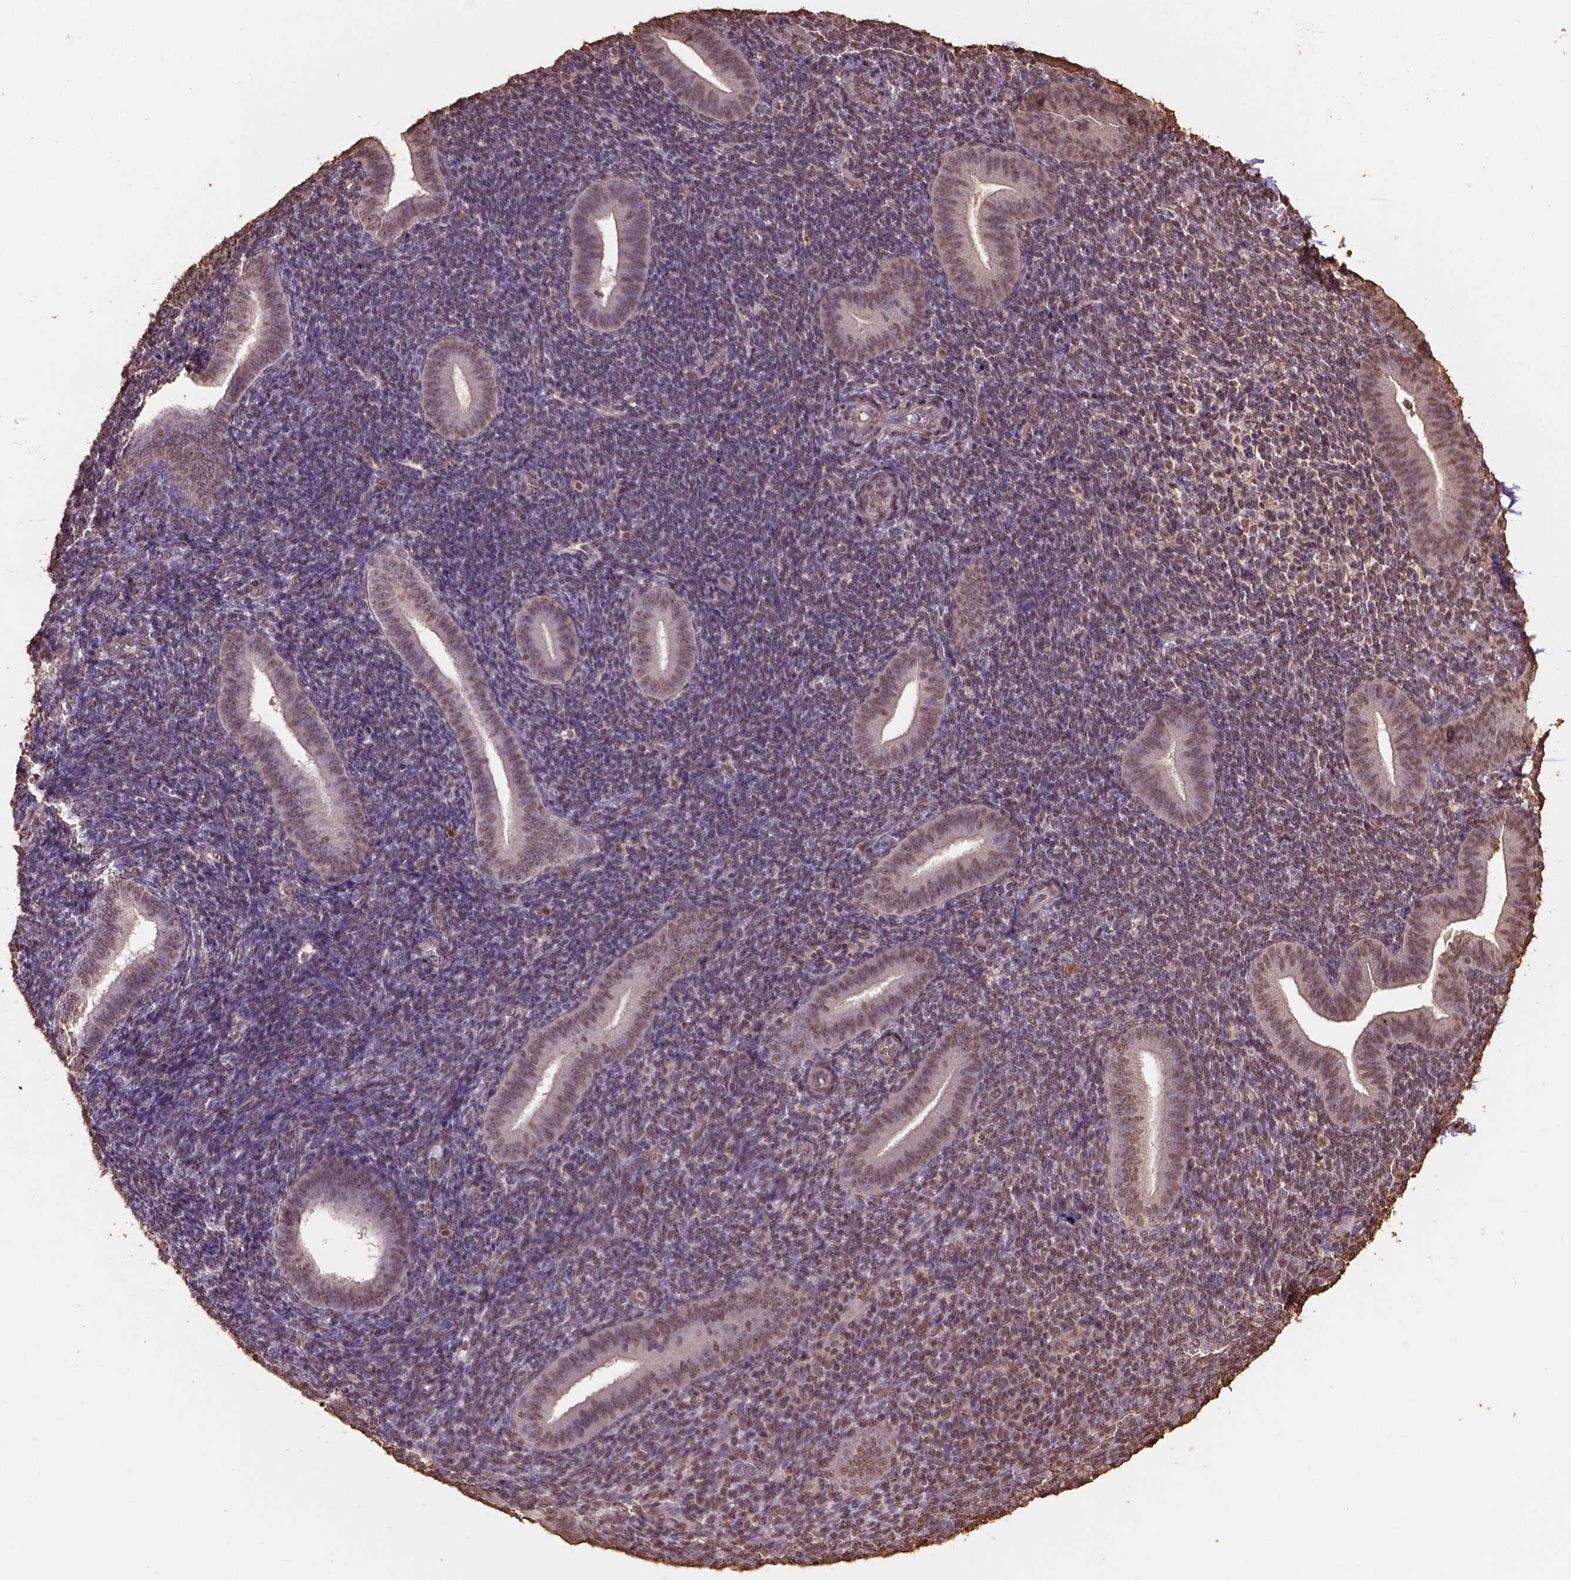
{"staining": {"intensity": "moderate", "quantity": ">75%", "location": "nuclear"}, "tissue": "endometrium", "cell_type": "Cells in endometrial stroma", "image_type": "normal", "snomed": [{"axis": "morphology", "description": "Normal tissue, NOS"}, {"axis": "topography", "description": "Endometrium"}], "caption": "High-power microscopy captured an IHC histopathology image of normal endometrium, revealing moderate nuclear positivity in about >75% of cells in endometrial stroma.", "gene": "CSTF2T", "patient": {"sex": "female", "age": 25}}